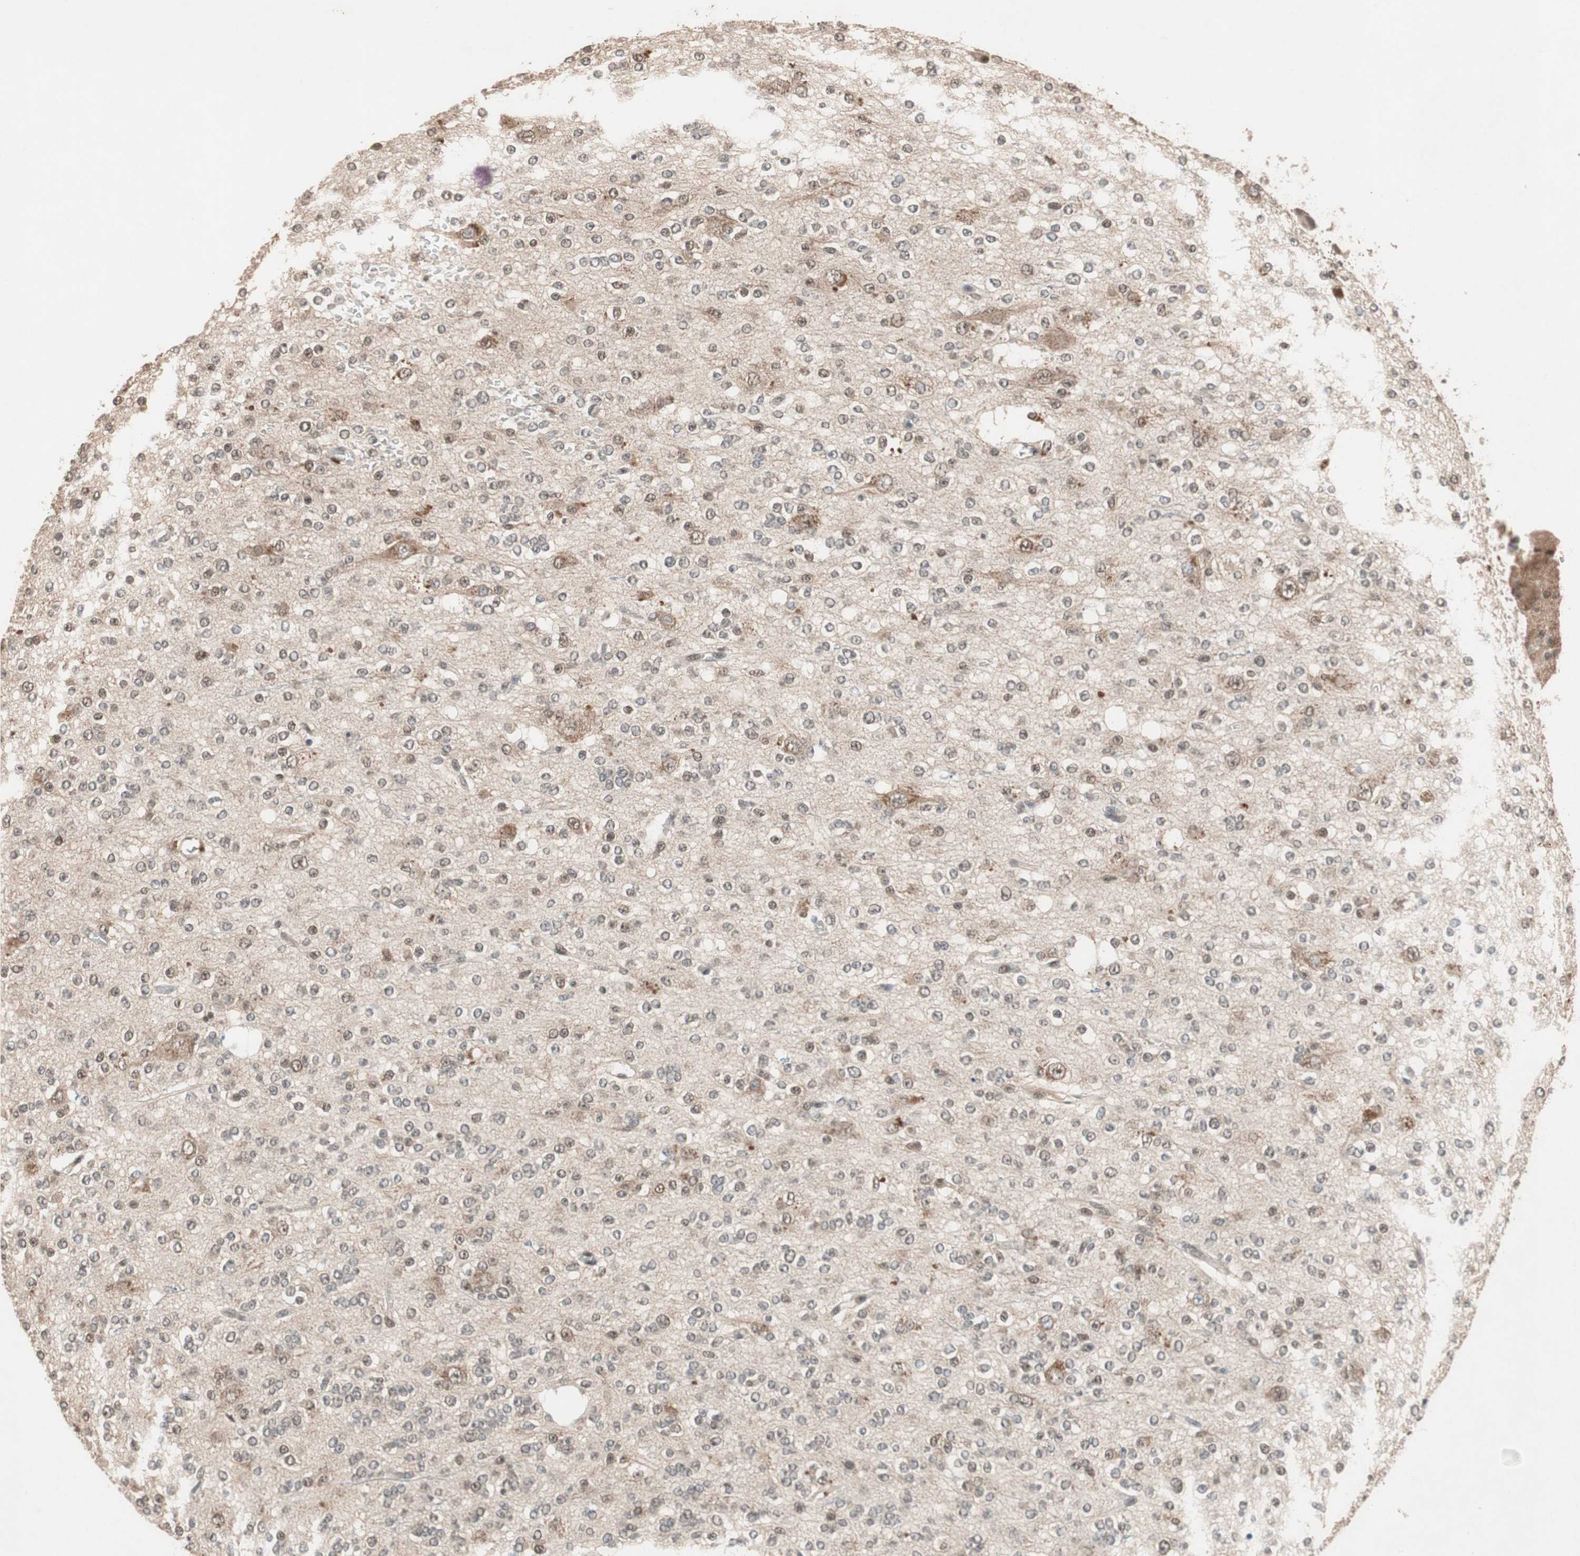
{"staining": {"intensity": "moderate", "quantity": "25%-75%", "location": "cytoplasmic/membranous,nuclear"}, "tissue": "glioma", "cell_type": "Tumor cells", "image_type": "cancer", "snomed": [{"axis": "morphology", "description": "Glioma, malignant, Low grade"}, {"axis": "topography", "description": "Brain"}], "caption": "A photomicrograph of human malignant glioma (low-grade) stained for a protein displays moderate cytoplasmic/membranous and nuclear brown staining in tumor cells. Nuclei are stained in blue.", "gene": "GART", "patient": {"sex": "male", "age": 38}}